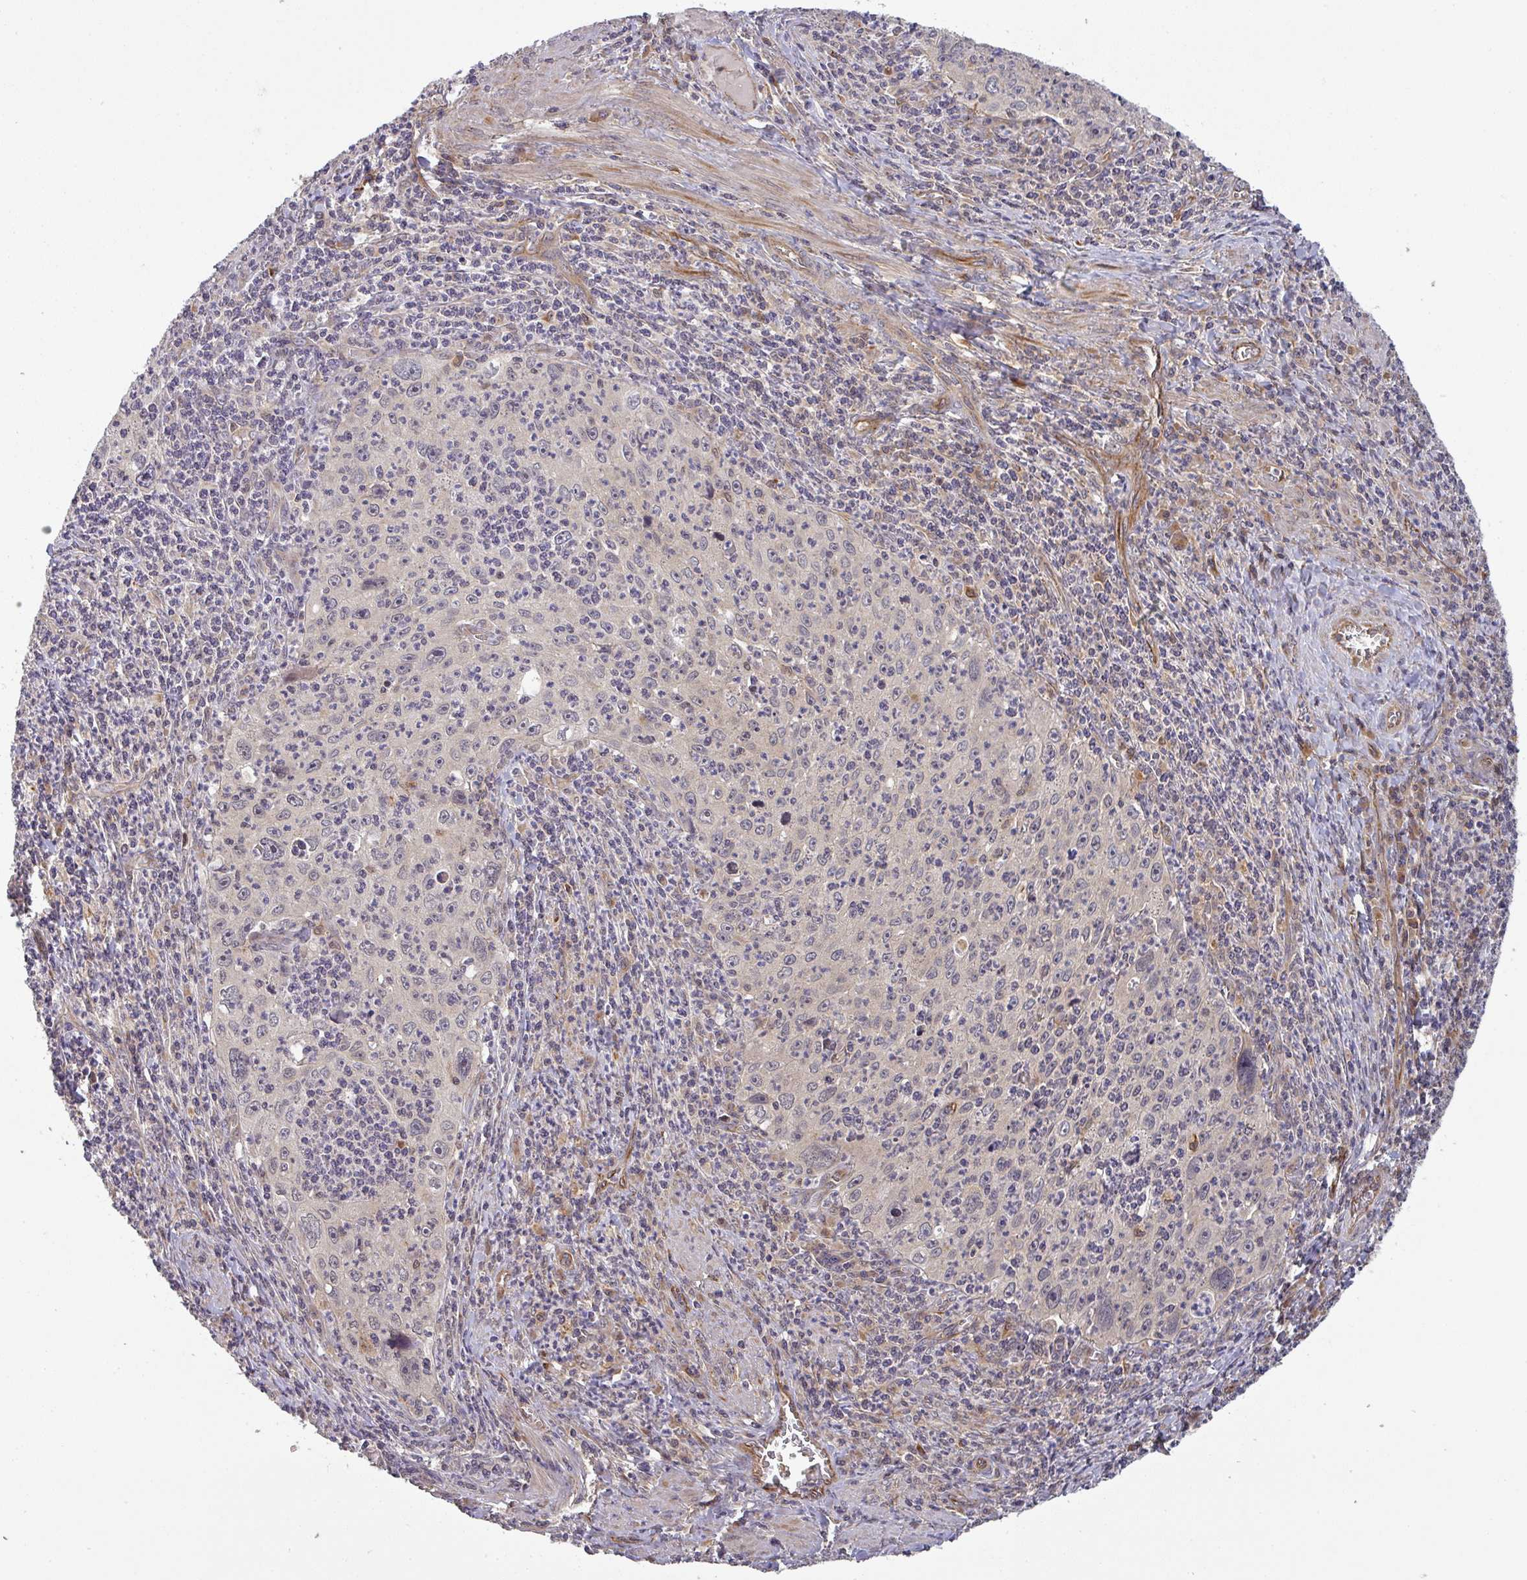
{"staining": {"intensity": "weak", "quantity": "25%-75%", "location": "cytoplasmic/membranous"}, "tissue": "cervical cancer", "cell_type": "Tumor cells", "image_type": "cancer", "snomed": [{"axis": "morphology", "description": "Squamous cell carcinoma, NOS"}, {"axis": "topography", "description": "Cervix"}], "caption": "Immunohistochemical staining of human cervical cancer (squamous cell carcinoma) exhibits weak cytoplasmic/membranous protein staining in approximately 25%-75% of tumor cells.", "gene": "CCDC121", "patient": {"sex": "female", "age": 30}}